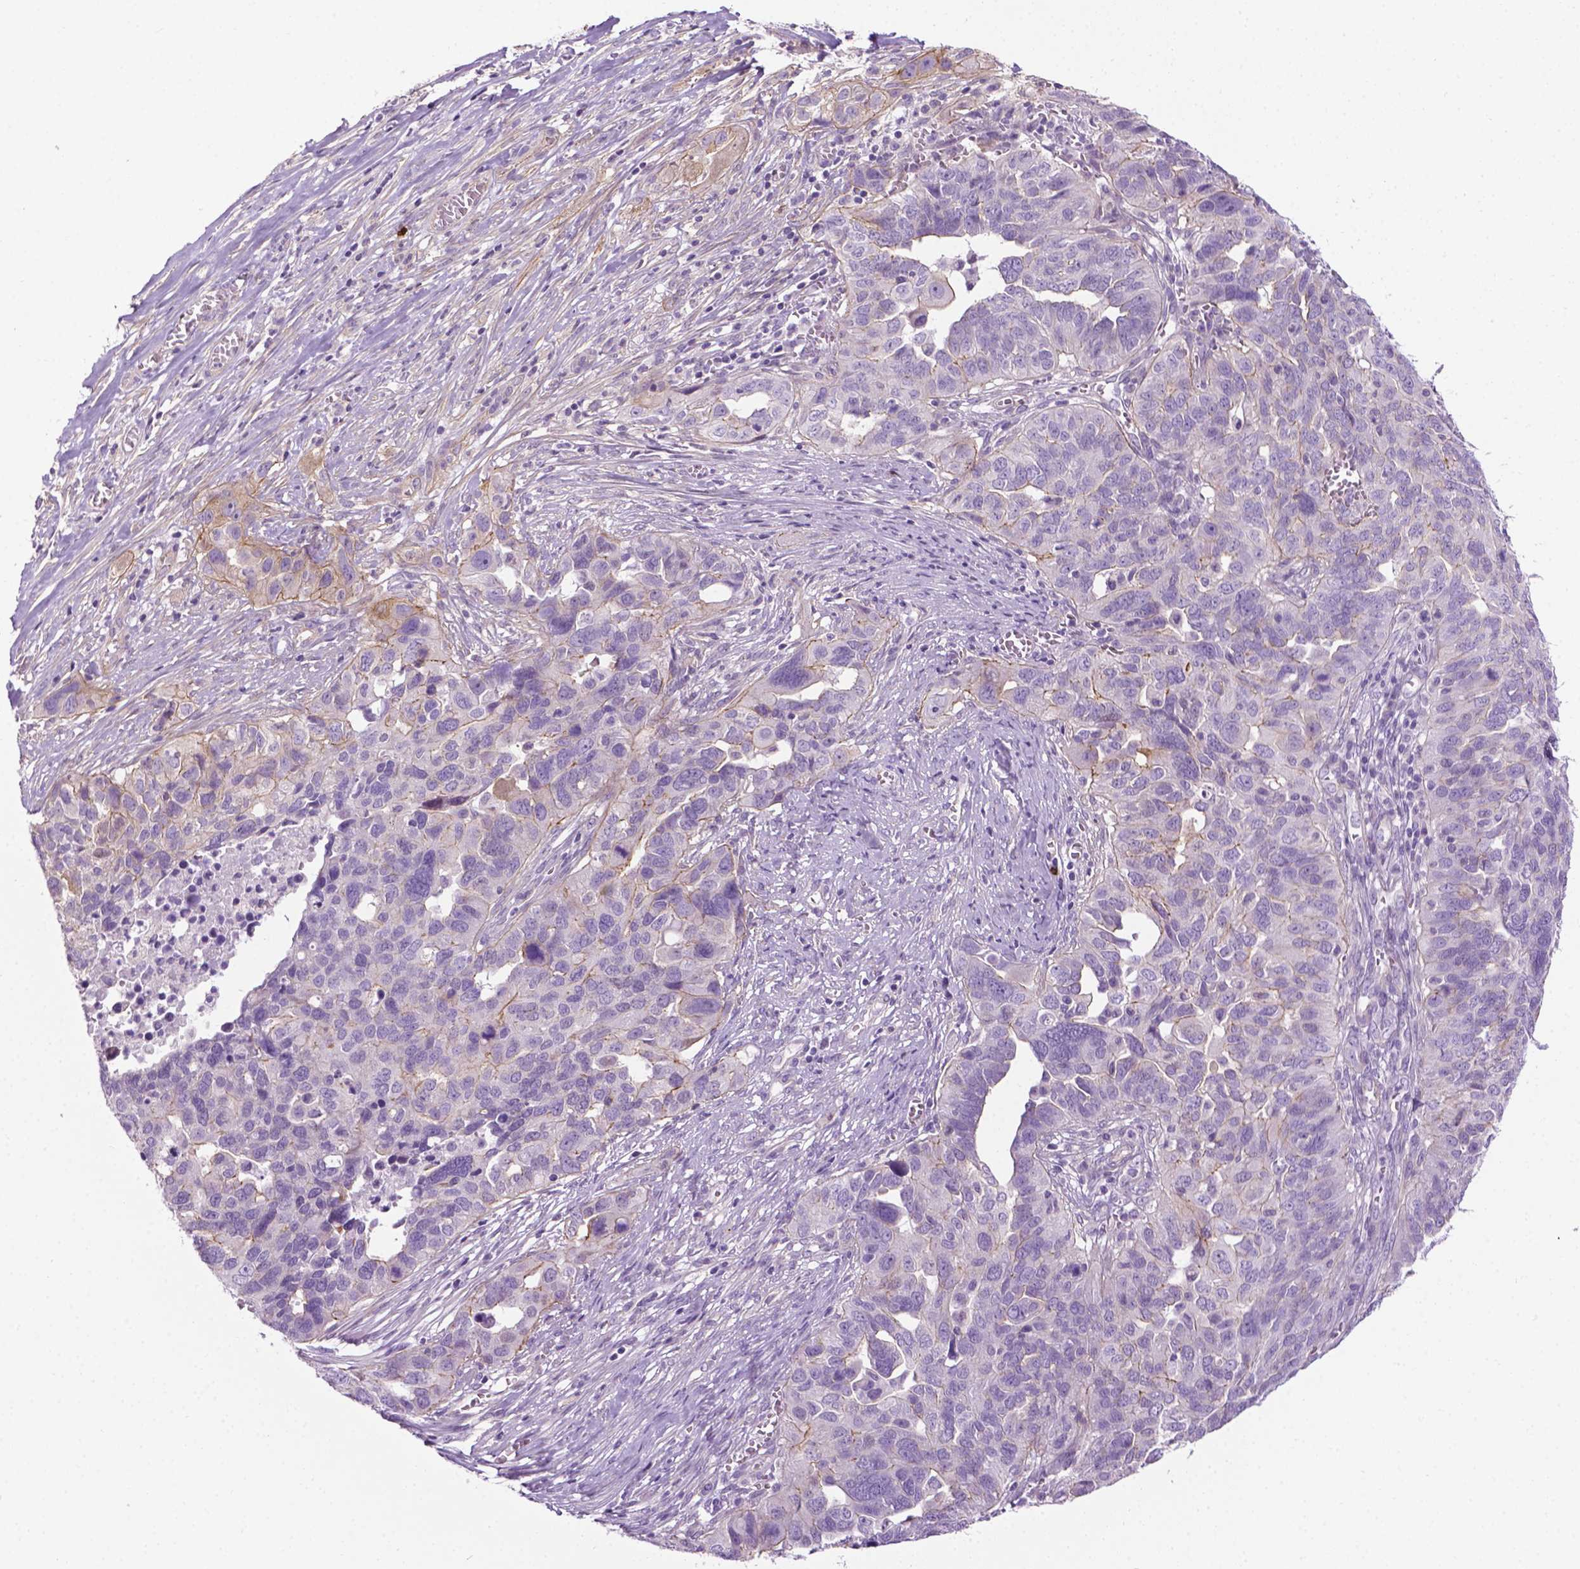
{"staining": {"intensity": "negative", "quantity": "none", "location": "none"}, "tissue": "ovarian cancer", "cell_type": "Tumor cells", "image_type": "cancer", "snomed": [{"axis": "morphology", "description": "Carcinoma, endometroid"}, {"axis": "topography", "description": "Soft tissue"}, {"axis": "topography", "description": "Ovary"}], "caption": "Photomicrograph shows no protein positivity in tumor cells of endometroid carcinoma (ovarian) tissue. (DAB immunohistochemistry (IHC) with hematoxylin counter stain).", "gene": "SPECC1L", "patient": {"sex": "female", "age": 52}}